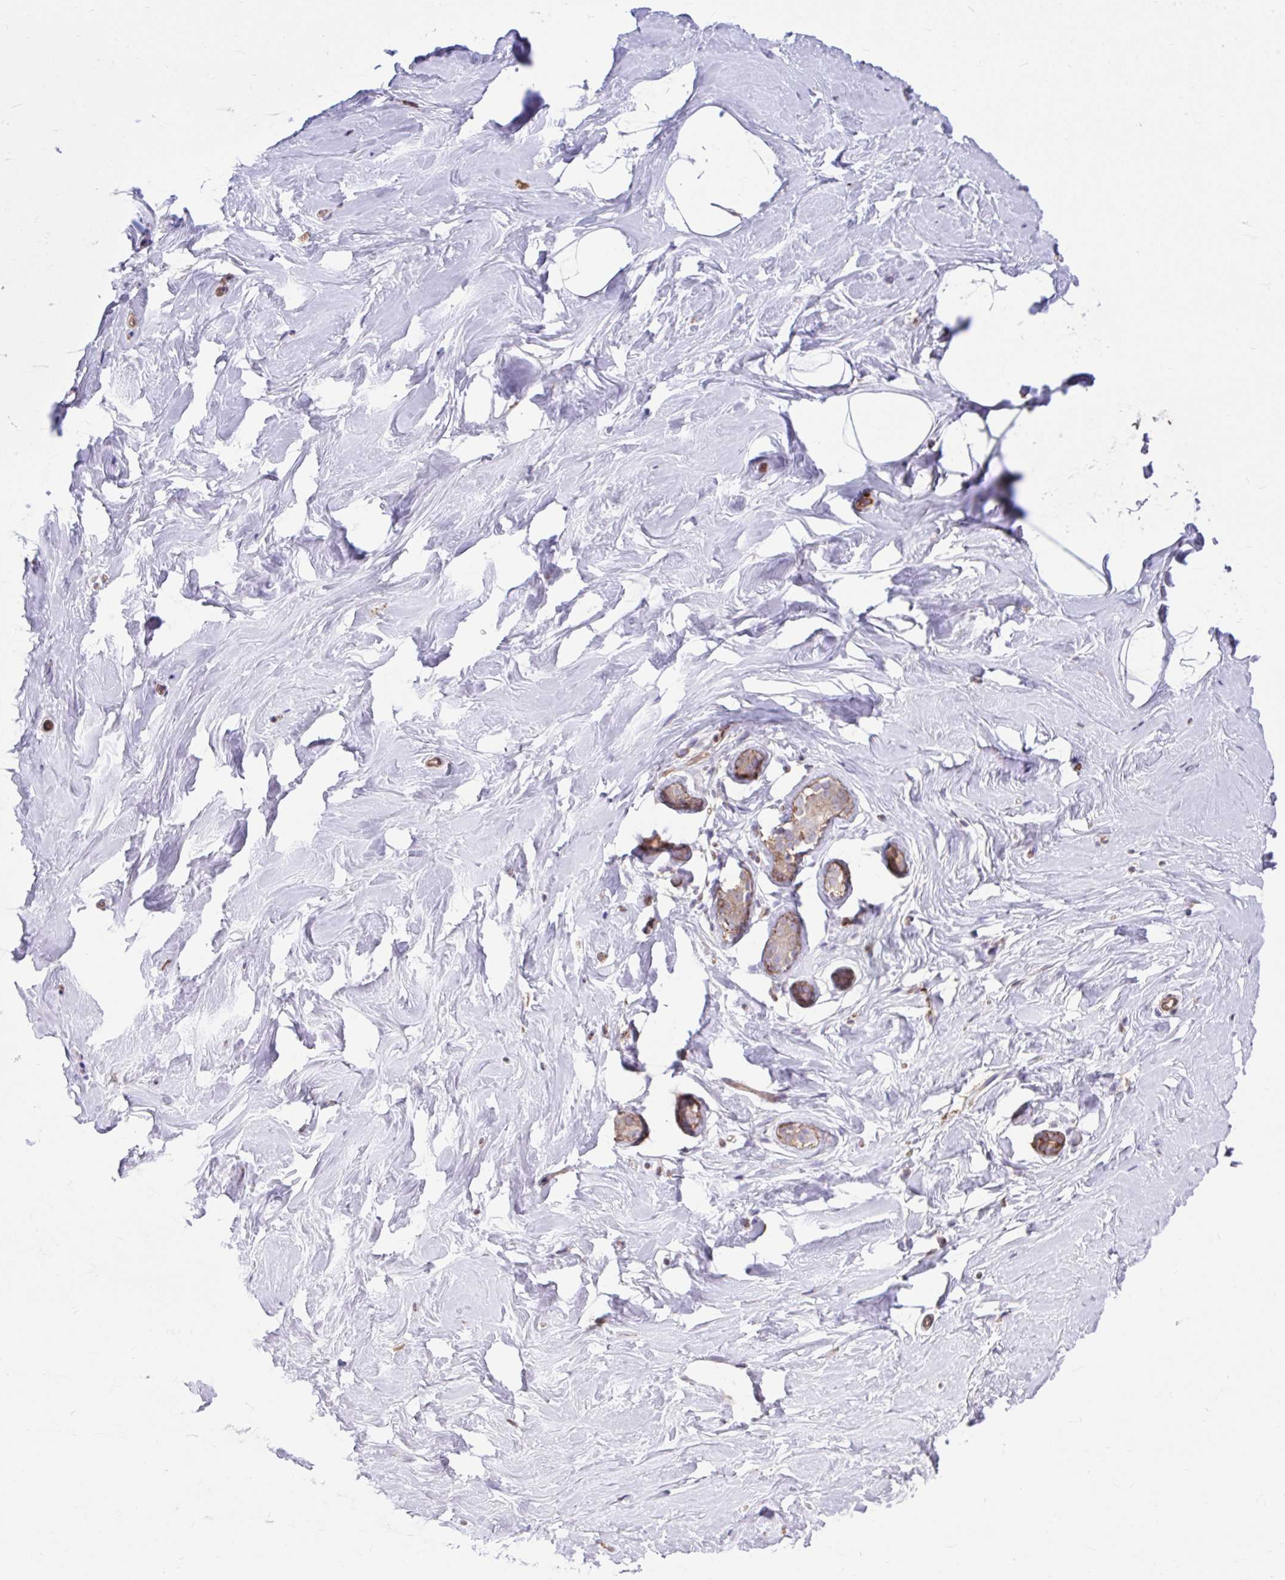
{"staining": {"intensity": "moderate", "quantity": "<25%", "location": "cytoplasmic/membranous"}, "tissue": "breast", "cell_type": "Adipocytes", "image_type": "normal", "snomed": [{"axis": "morphology", "description": "Normal tissue, NOS"}, {"axis": "topography", "description": "Breast"}], "caption": "A micrograph of human breast stained for a protein displays moderate cytoplasmic/membranous brown staining in adipocytes. The protein of interest is stained brown, and the nuclei are stained in blue (DAB (3,3'-diaminobenzidine) IHC with brightfield microscopy, high magnification).", "gene": "STIM2", "patient": {"sex": "female", "age": 32}}